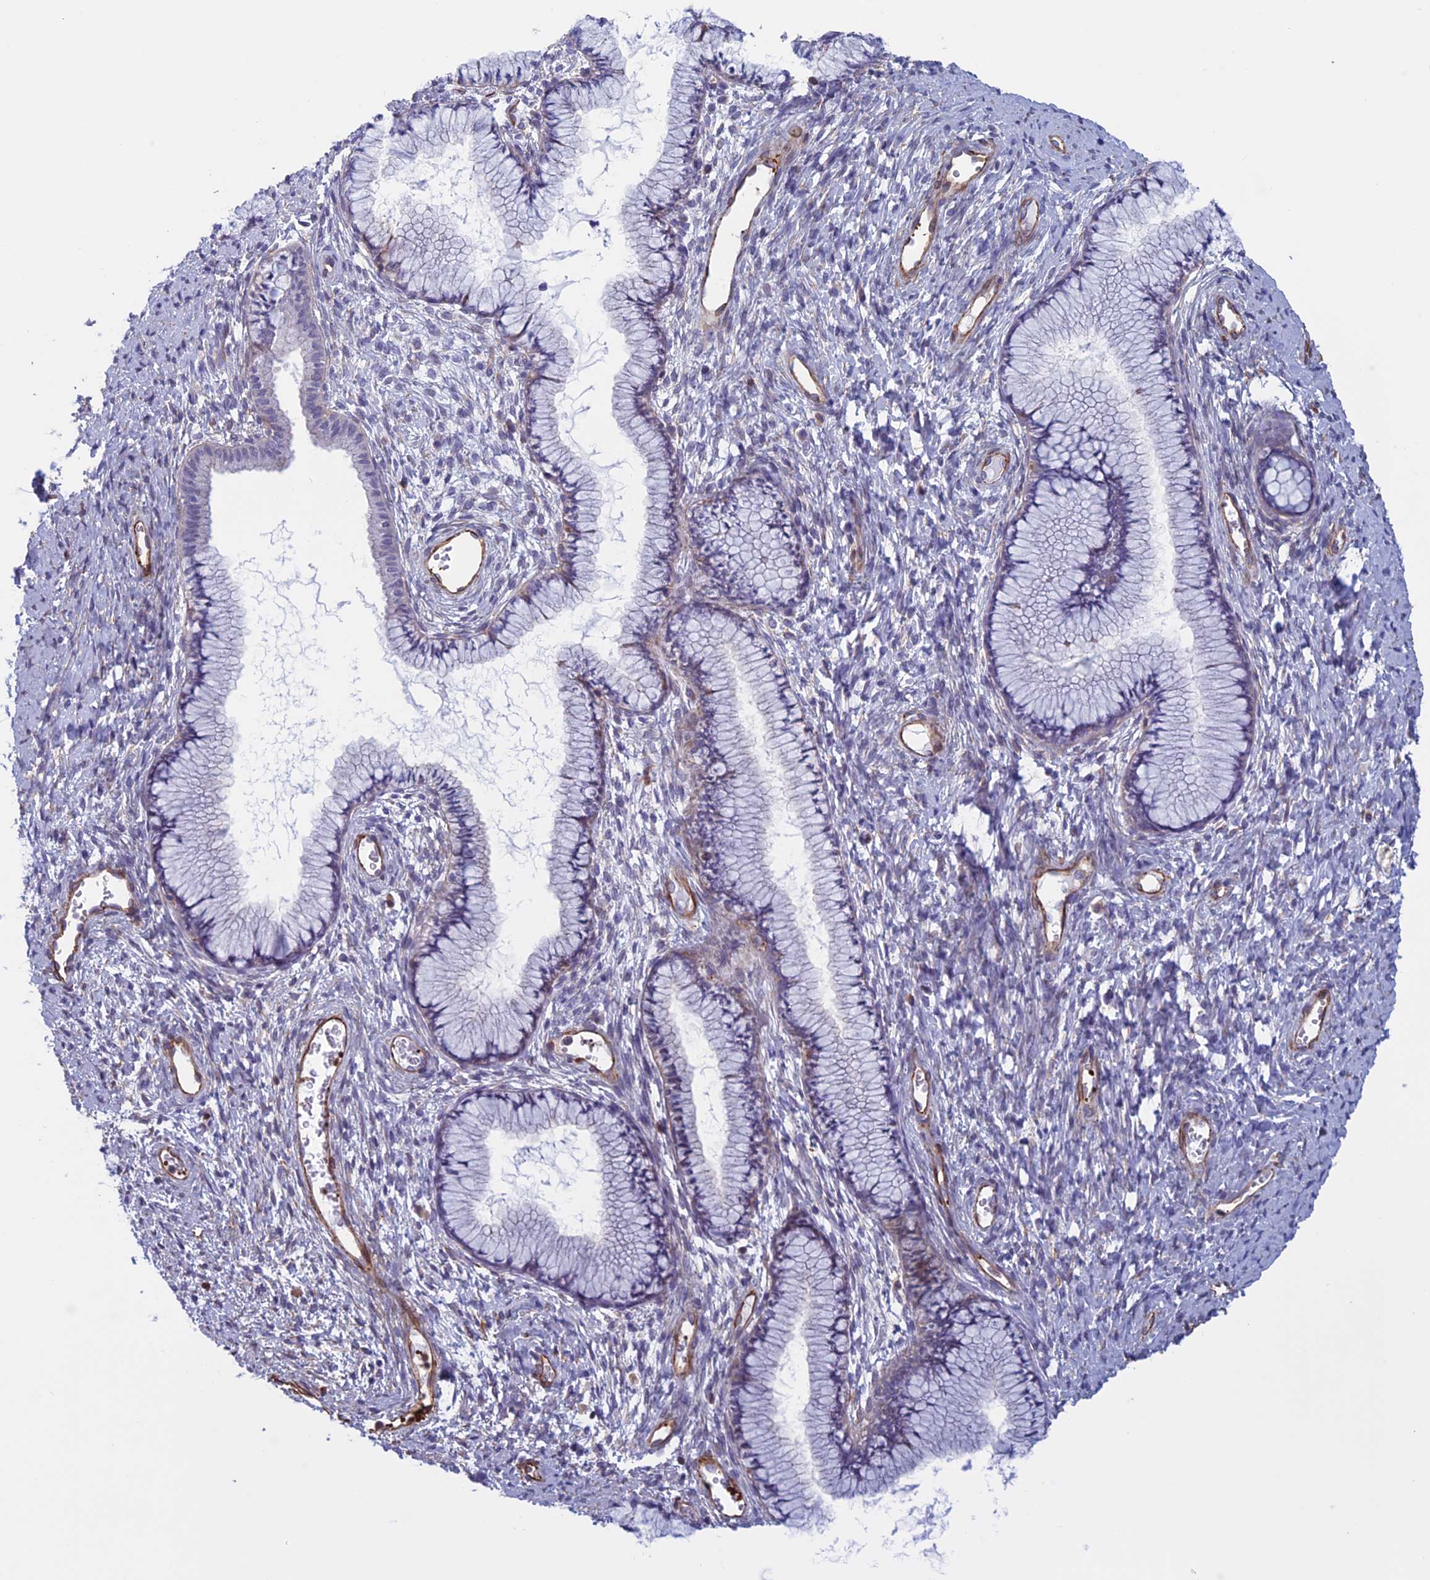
{"staining": {"intensity": "weak", "quantity": "<25%", "location": "cytoplasmic/membranous"}, "tissue": "cervix", "cell_type": "Glandular cells", "image_type": "normal", "snomed": [{"axis": "morphology", "description": "Normal tissue, NOS"}, {"axis": "topography", "description": "Cervix"}], "caption": "DAB (3,3'-diaminobenzidine) immunohistochemical staining of normal human cervix reveals no significant positivity in glandular cells.", "gene": "ANGPTL2", "patient": {"sex": "female", "age": 42}}